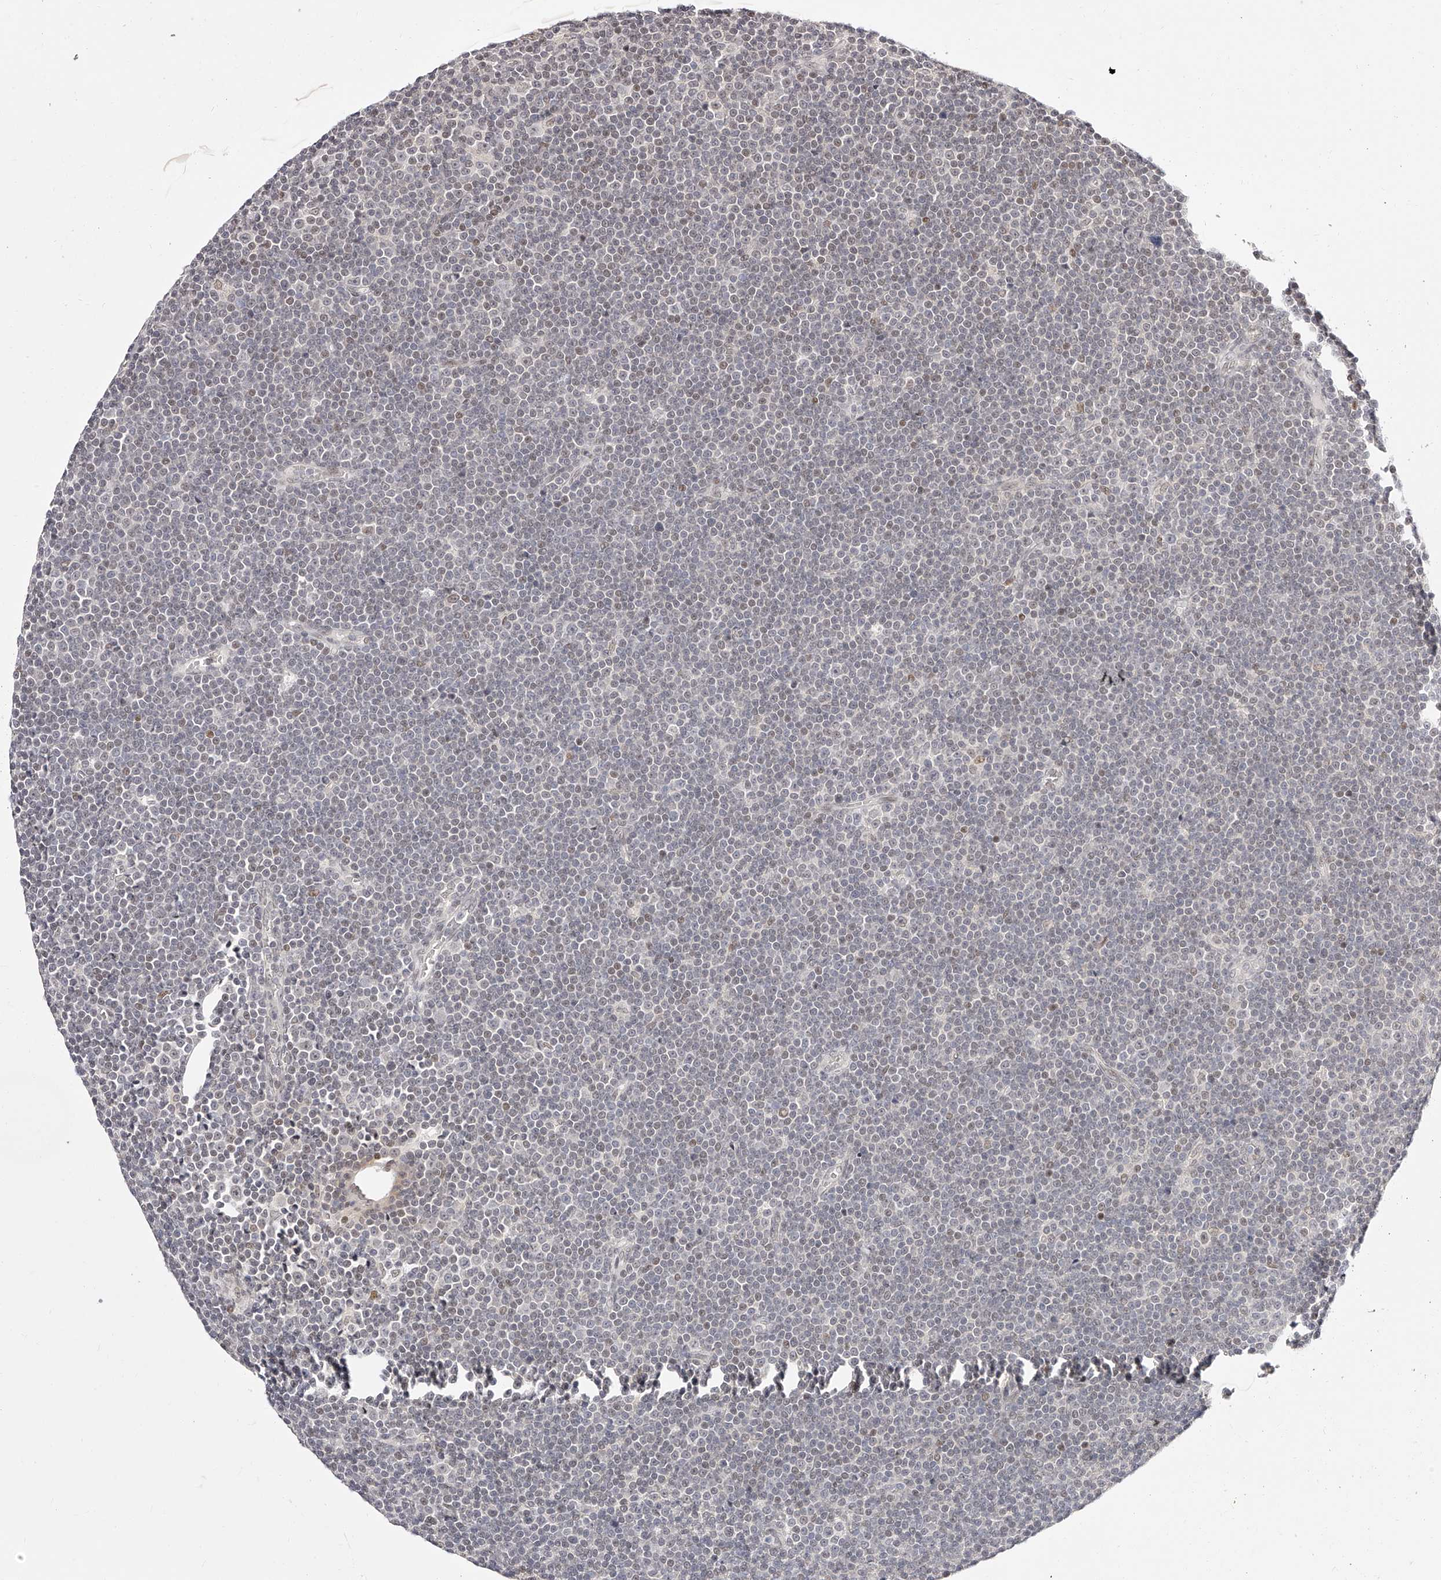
{"staining": {"intensity": "weak", "quantity": "<25%", "location": "nuclear"}, "tissue": "lymphoma", "cell_type": "Tumor cells", "image_type": "cancer", "snomed": [{"axis": "morphology", "description": "Malignant lymphoma, non-Hodgkin's type, Low grade"}, {"axis": "topography", "description": "Lymph node"}], "caption": "Immunohistochemistry (IHC) image of neoplastic tissue: human lymphoma stained with DAB reveals no significant protein positivity in tumor cells.", "gene": "USF3", "patient": {"sex": "female", "age": 67}}